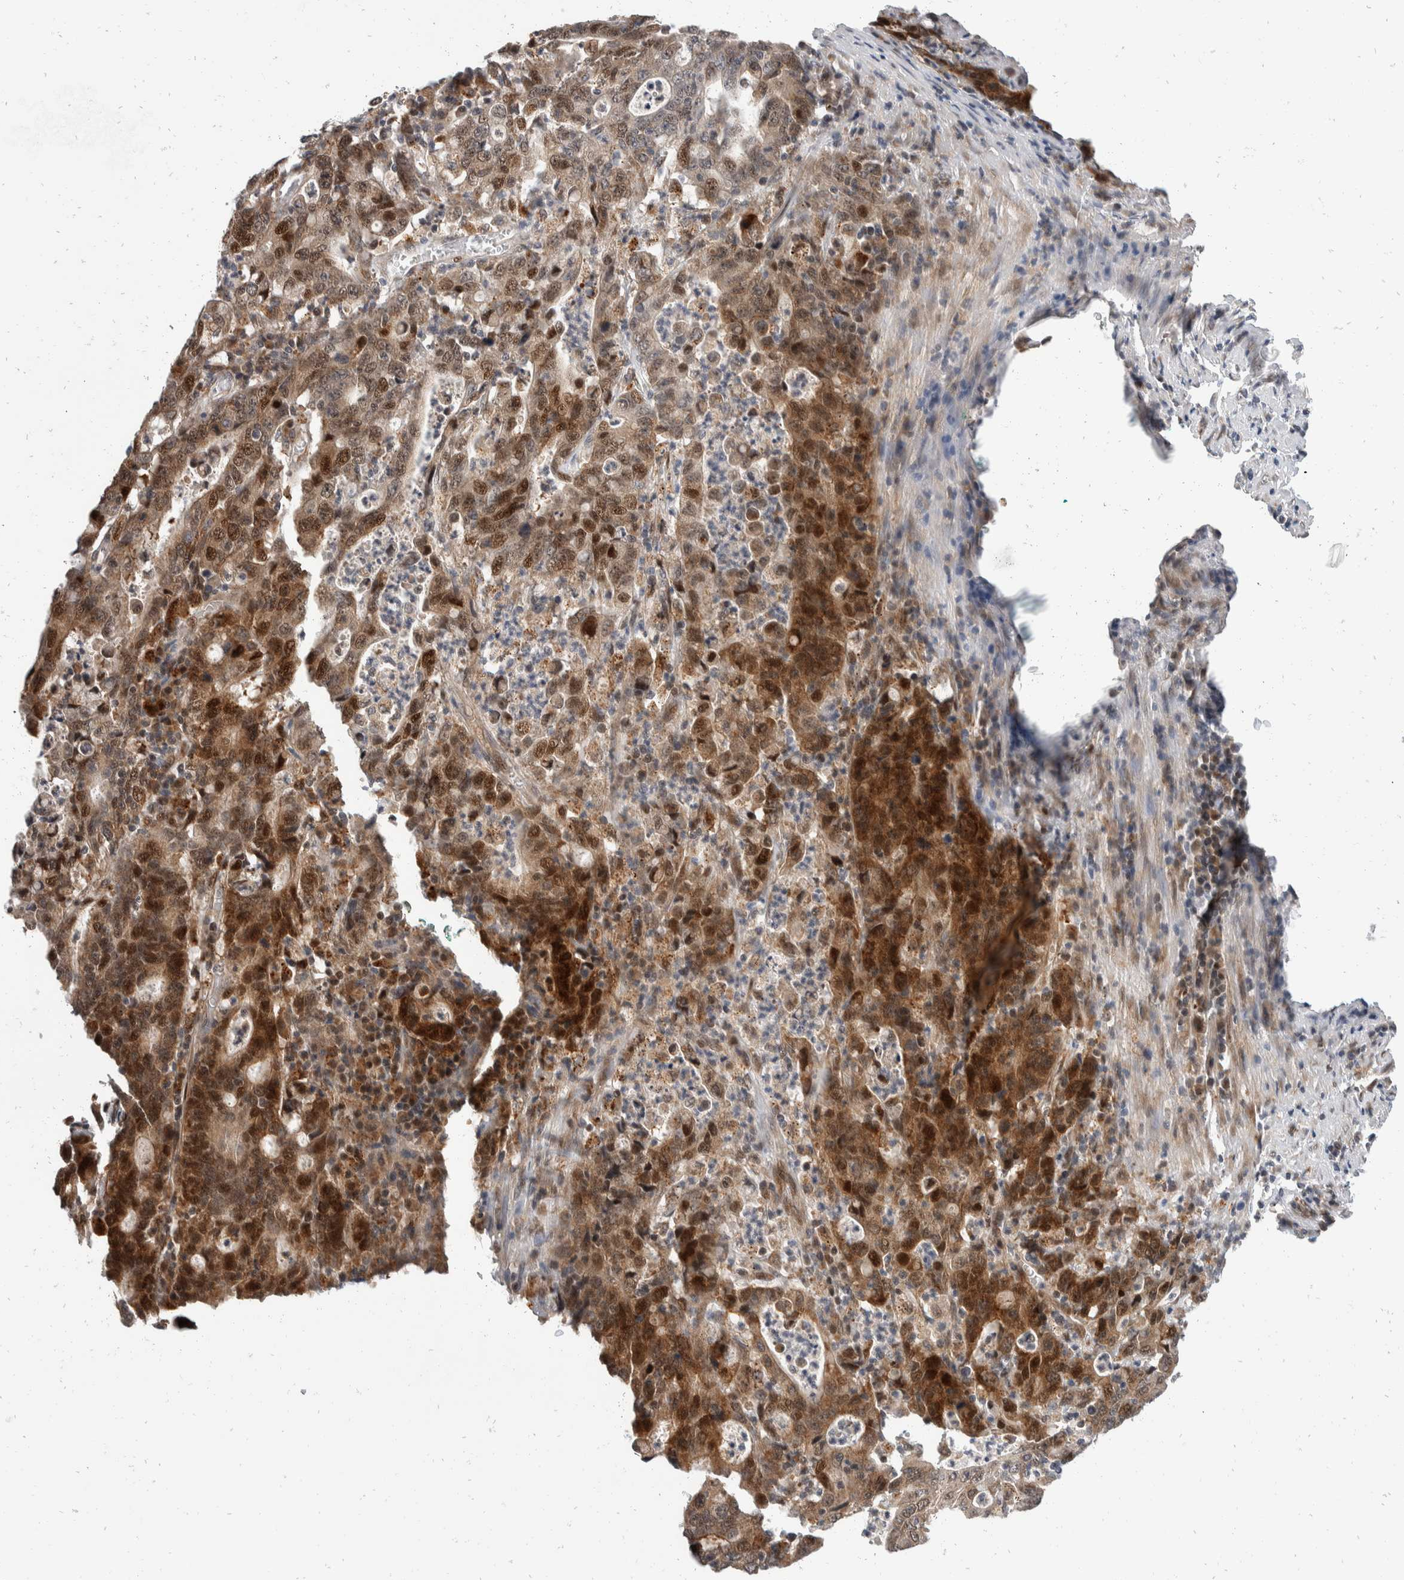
{"staining": {"intensity": "moderate", "quantity": ">75%", "location": "cytoplasmic/membranous,nuclear"}, "tissue": "stomach cancer", "cell_type": "Tumor cells", "image_type": "cancer", "snomed": [{"axis": "morphology", "description": "Adenocarcinoma, NOS"}, {"axis": "topography", "description": "Stomach, upper"}], "caption": "IHC histopathology image of human adenocarcinoma (stomach) stained for a protein (brown), which shows medium levels of moderate cytoplasmic/membranous and nuclear staining in approximately >75% of tumor cells.", "gene": "ZNF703", "patient": {"sex": "male", "age": 69}}